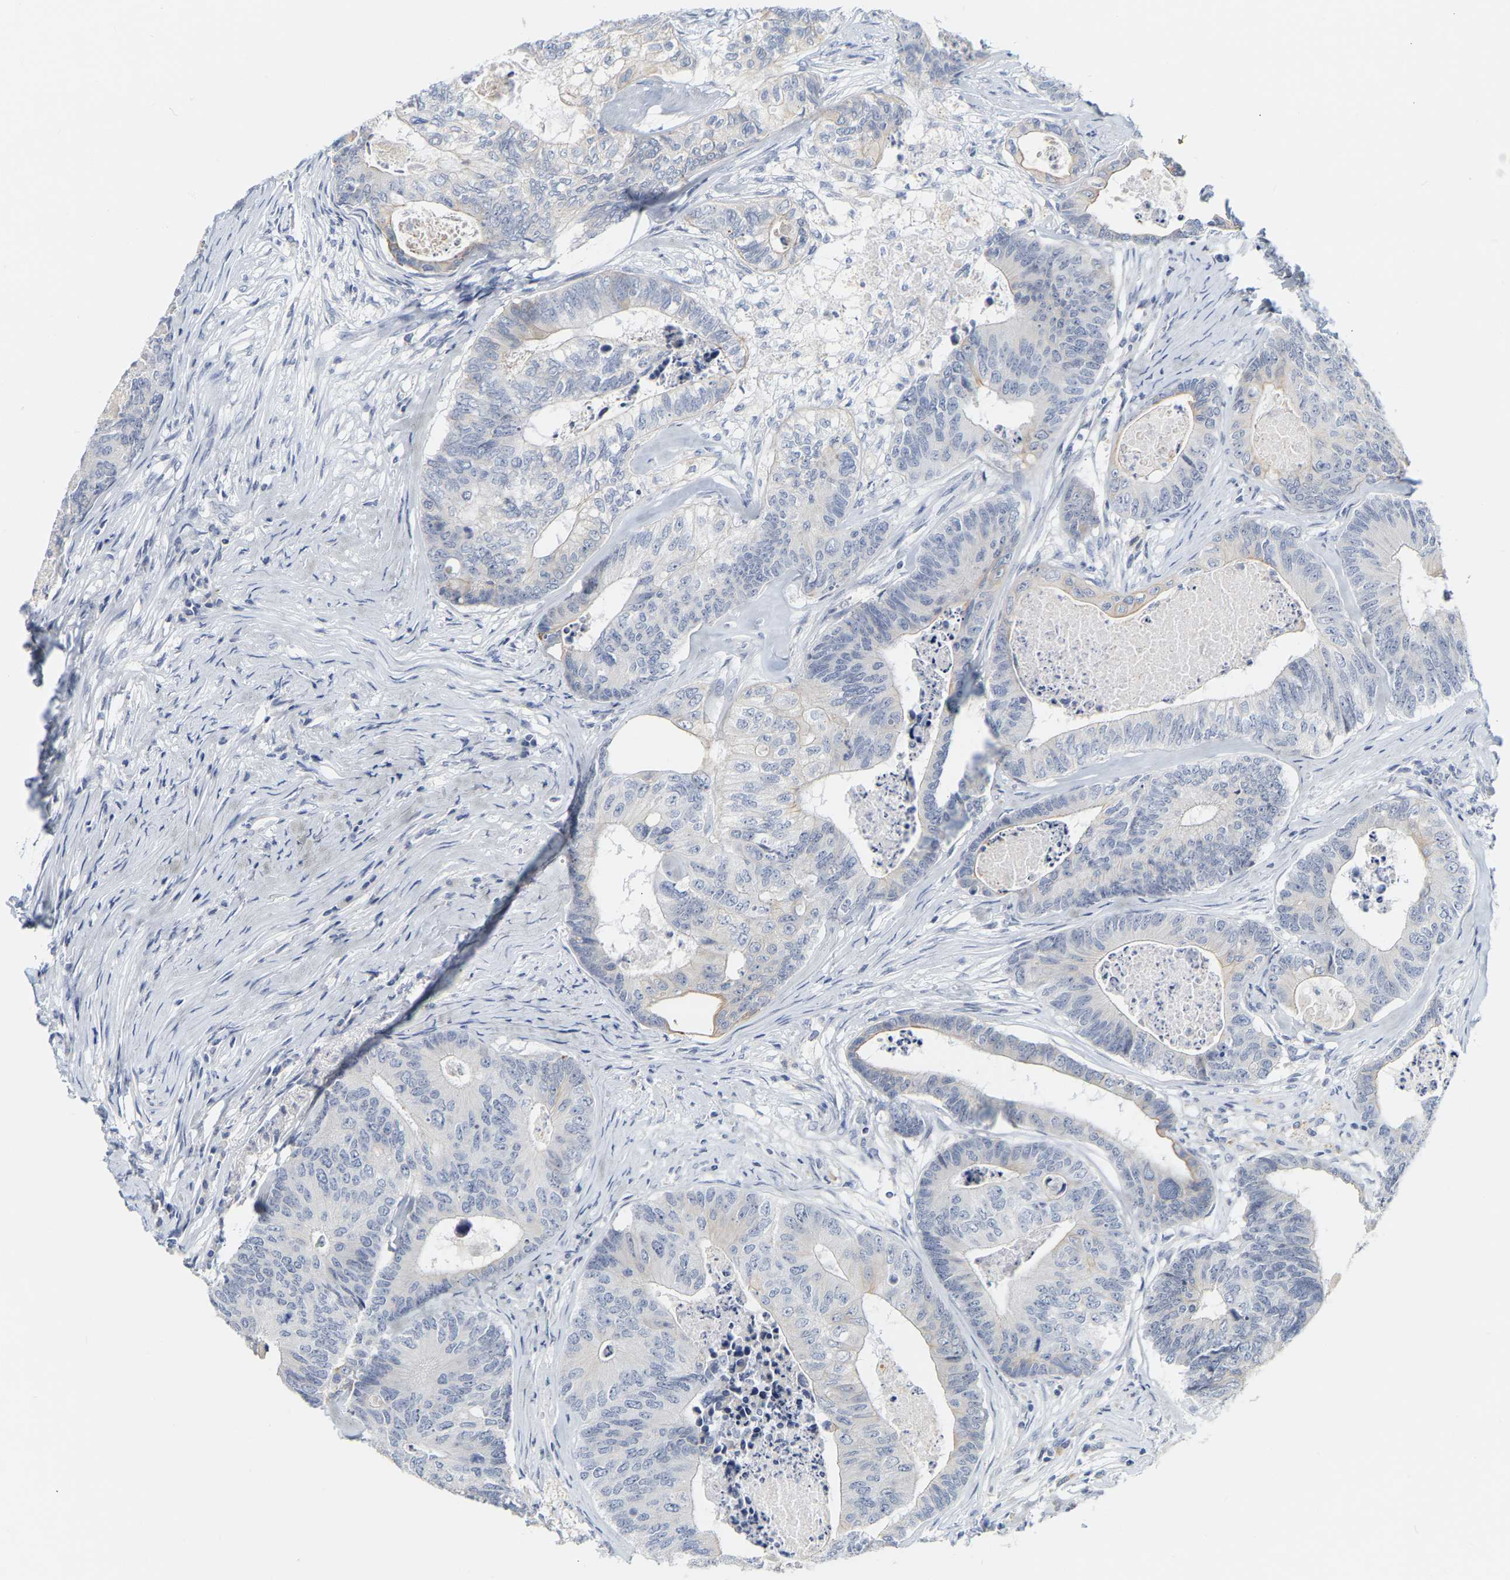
{"staining": {"intensity": "negative", "quantity": "none", "location": "none"}, "tissue": "colorectal cancer", "cell_type": "Tumor cells", "image_type": "cancer", "snomed": [{"axis": "morphology", "description": "Adenocarcinoma, NOS"}, {"axis": "topography", "description": "Colon"}], "caption": "This is a photomicrograph of immunohistochemistry staining of colorectal cancer, which shows no expression in tumor cells.", "gene": "KRT76", "patient": {"sex": "female", "age": 67}}